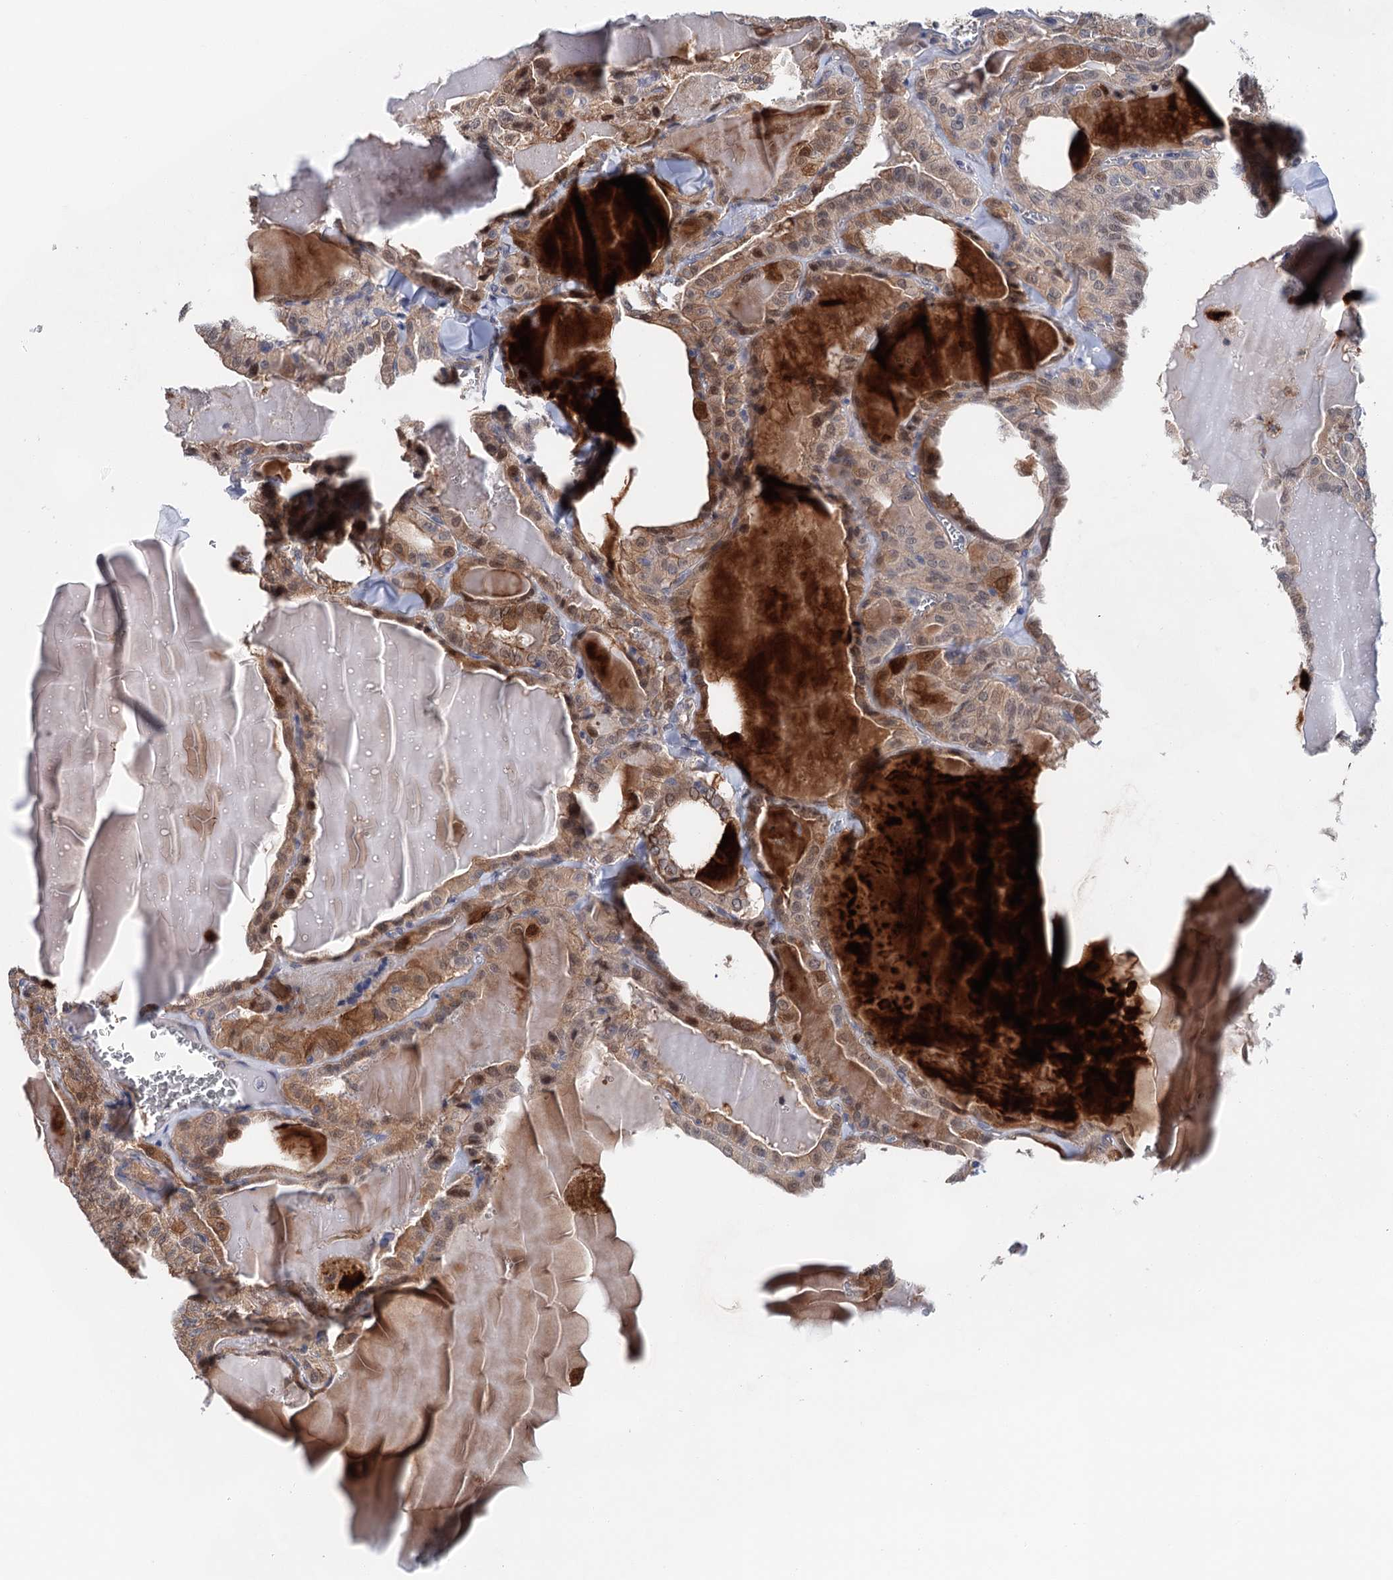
{"staining": {"intensity": "moderate", "quantity": "<25%", "location": "cytoplasmic/membranous"}, "tissue": "thyroid cancer", "cell_type": "Tumor cells", "image_type": "cancer", "snomed": [{"axis": "morphology", "description": "Papillary adenocarcinoma, NOS"}, {"axis": "topography", "description": "Thyroid gland"}], "caption": "This is an image of immunohistochemistry (IHC) staining of papillary adenocarcinoma (thyroid), which shows moderate expression in the cytoplasmic/membranous of tumor cells.", "gene": "MORN3", "patient": {"sex": "male", "age": 52}}